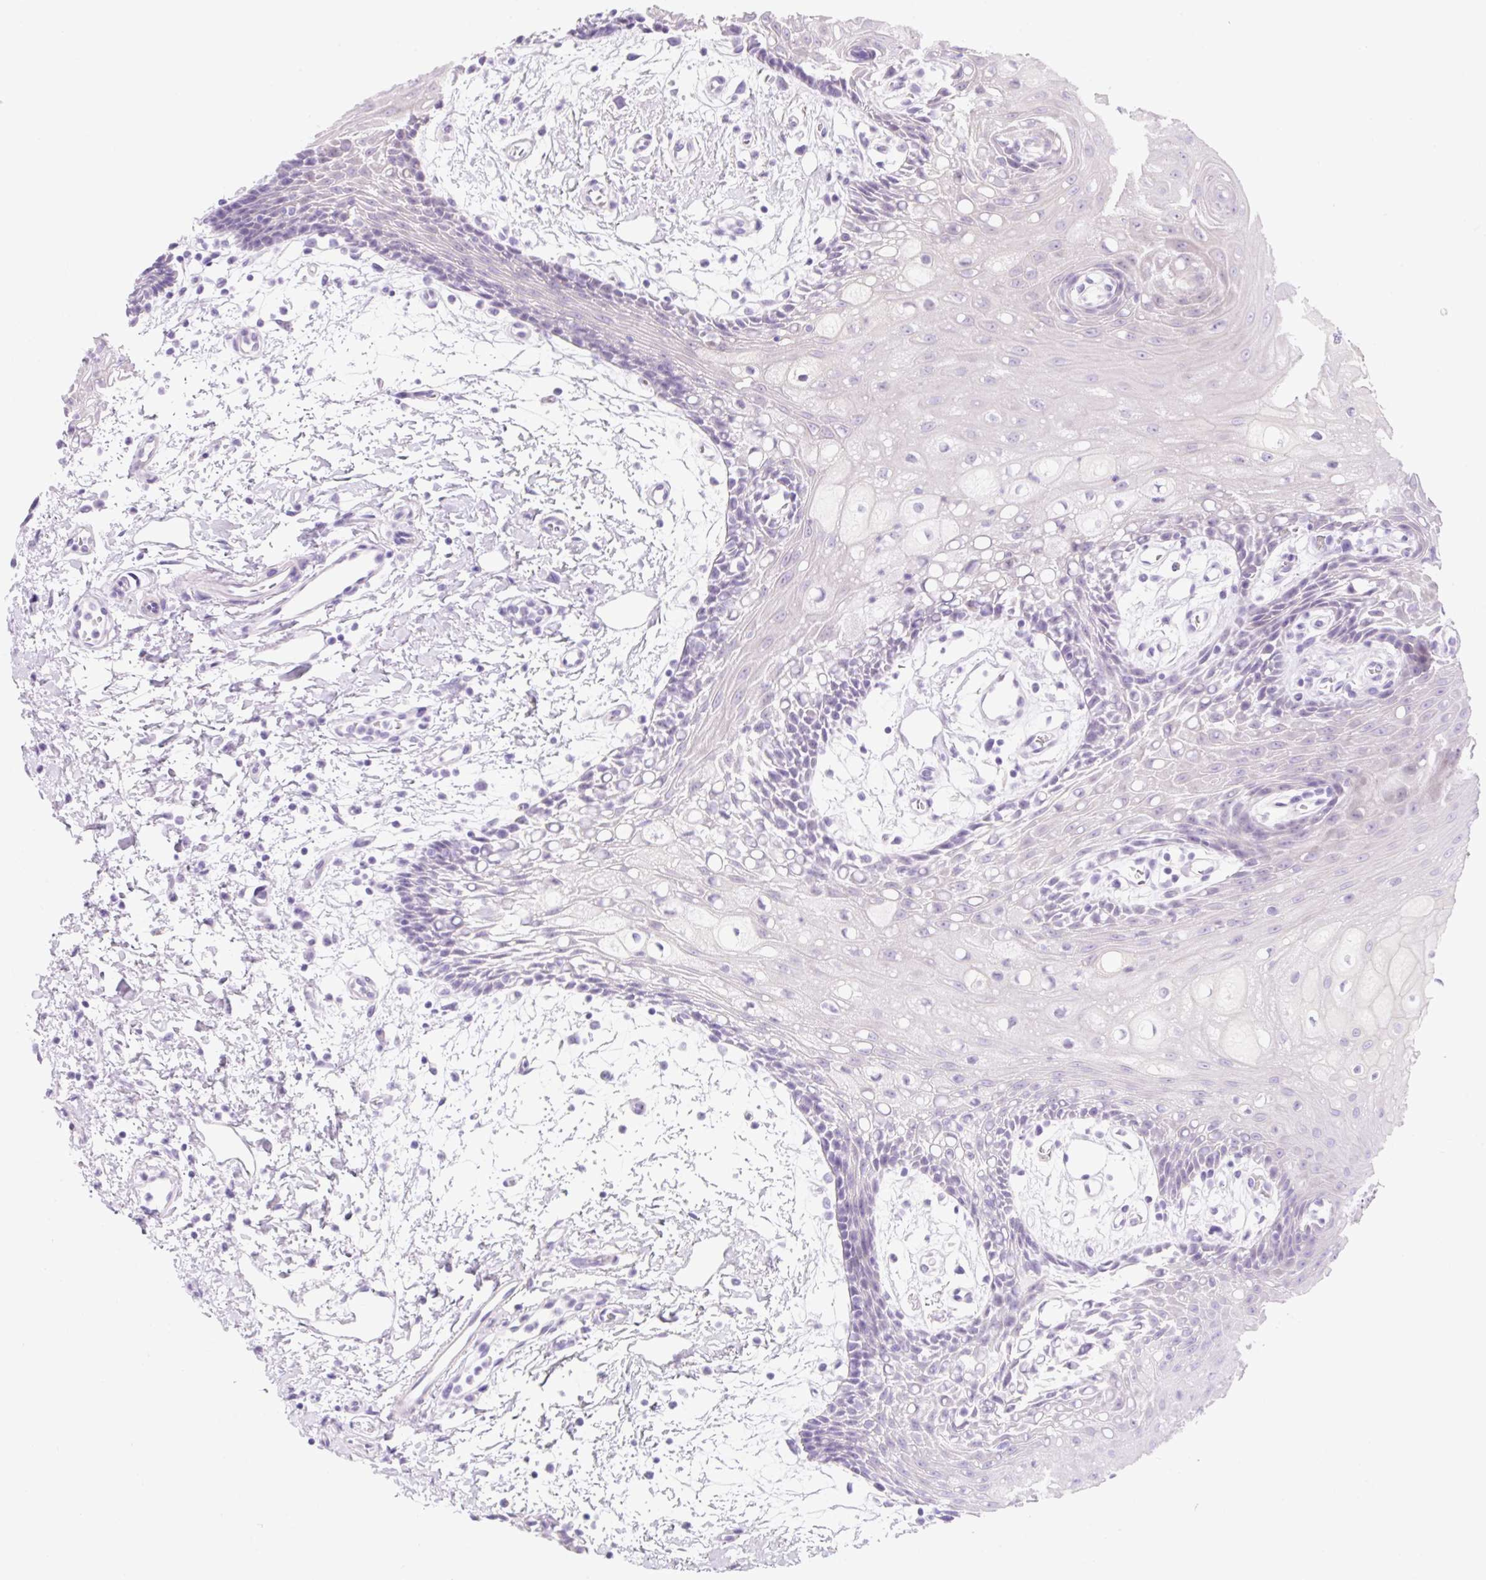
{"staining": {"intensity": "weak", "quantity": "<25%", "location": "cytoplasmic/membranous"}, "tissue": "oral mucosa", "cell_type": "Squamous epithelial cells", "image_type": "normal", "snomed": [{"axis": "morphology", "description": "Normal tissue, NOS"}, {"axis": "topography", "description": "Oral tissue"}], "caption": "High power microscopy photomicrograph of an immunohistochemistry (IHC) histopathology image of unremarkable oral mucosa, revealing no significant staining in squamous epithelial cells. (DAB immunohistochemistry visualized using brightfield microscopy, high magnification).", "gene": "ZNF121", "patient": {"sex": "female", "age": 59}}